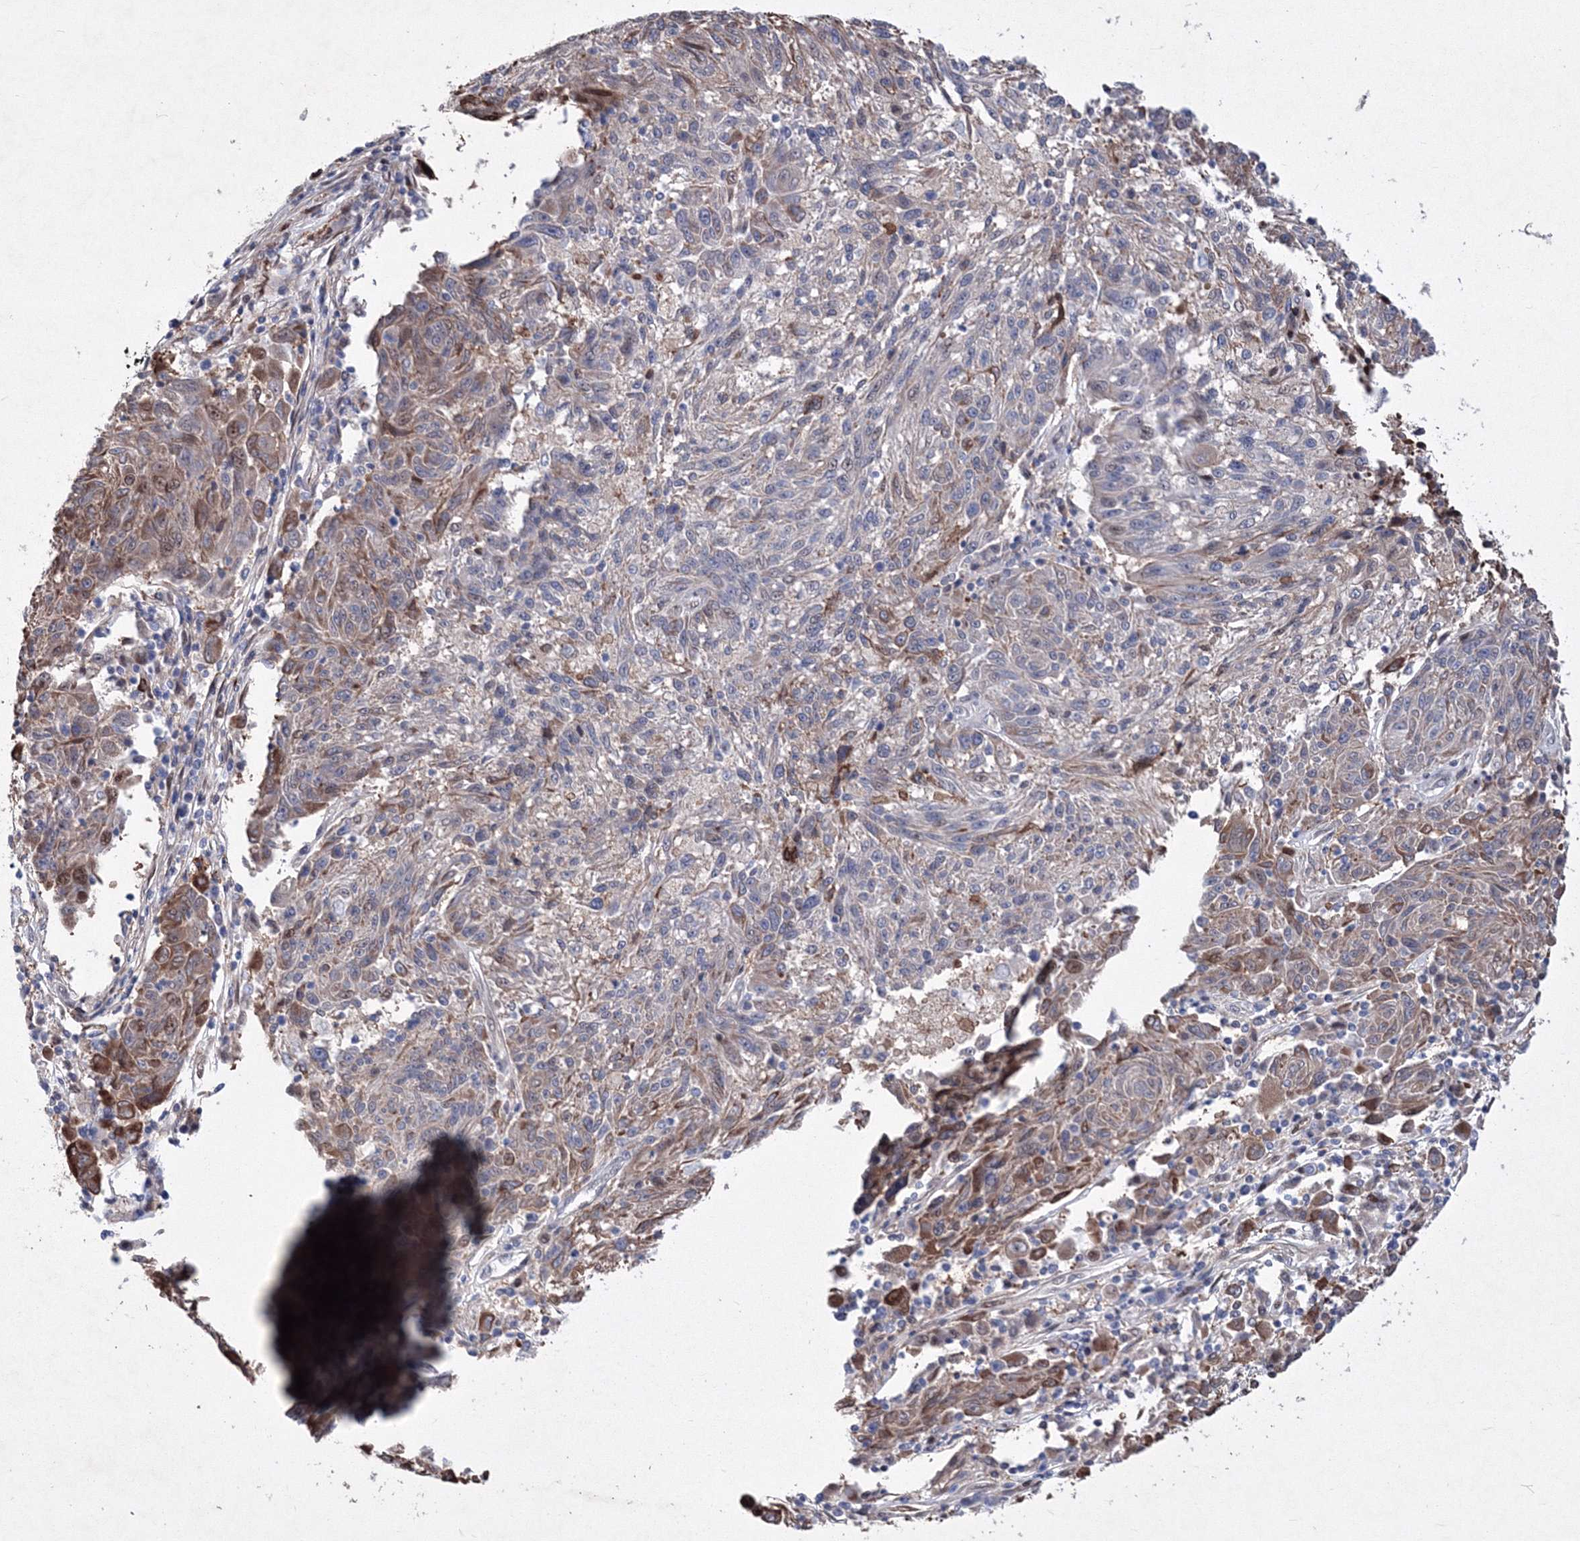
{"staining": {"intensity": "moderate", "quantity": "<25%", "location": "cytoplasmic/membranous"}, "tissue": "melanoma", "cell_type": "Tumor cells", "image_type": "cancer", "snomed": [{"axis": "morphology", "description": "Malignant melanoma, NOS"}, {"axis": "topography", "description": "Skin"}], "caption": "Immunohistochemistry photomicrograph of neoplastic tissue: human malignant melanoma stained using immunohistochemistry shows low levels of moderate protein expression localized specifically in the cytoplasmic/membranous of tumor cells, appearing as a cytoplasmic/membranous brown color.", "gene": "RNPEPL1", "patient": {"sex": "male", "age": 53}}